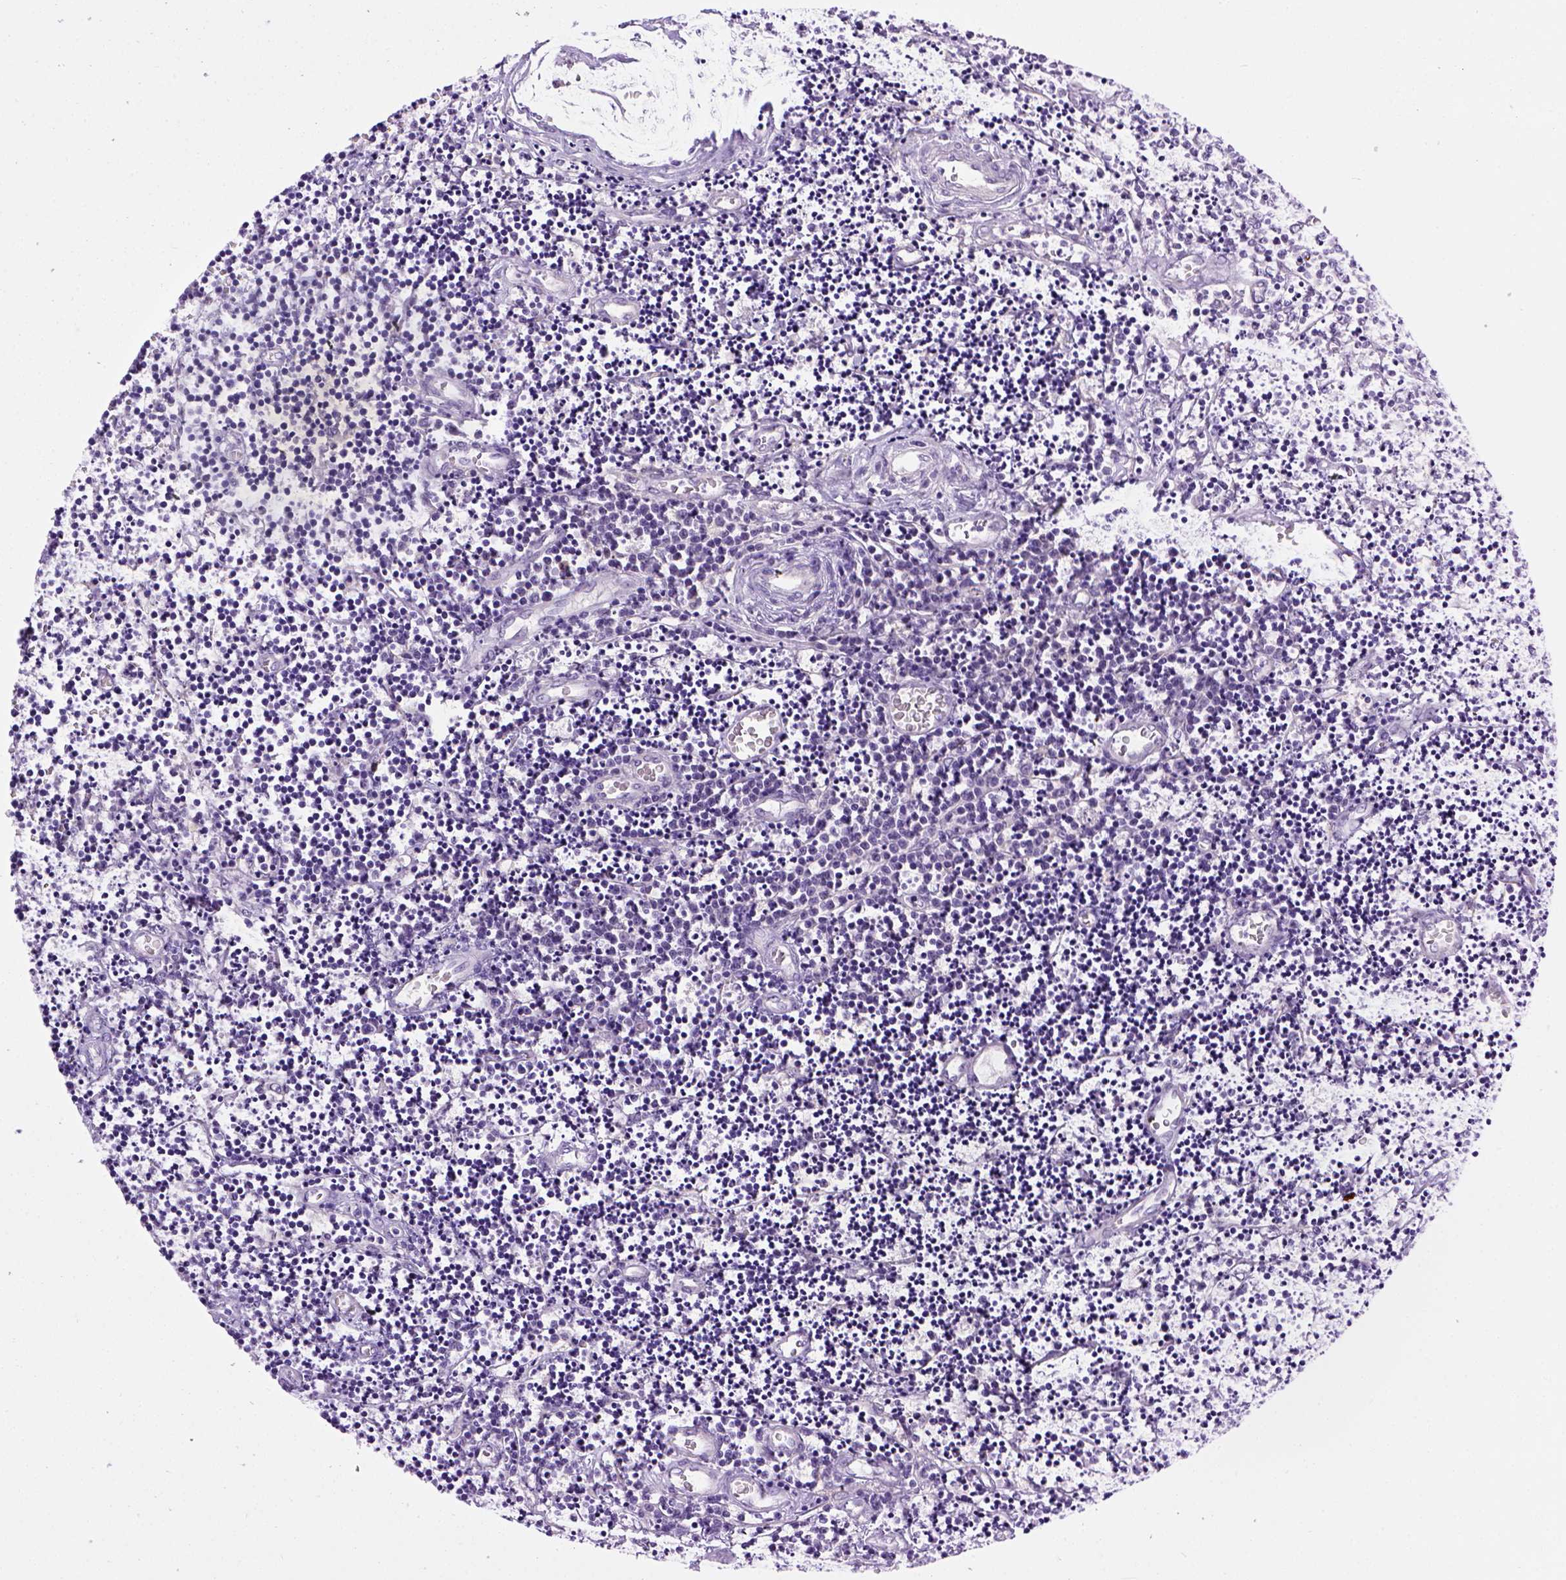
{"staining": {"intensity": "negative", "quantity": "none", "location": "none"}, "tissue": "lymphoma", "cell_type": "Tumor cells", "image_type": "cancer", "snomed": [{"axis": "morphology", "description": "Malignant lymphoma, non-Hodgkin's type, Low grade"}, {"axis": "topography", "description": "Brain"}], "caption": "DAB (3,3'-diaminobenzidine) immunohistochemical staining of low-grade malignant lymphoma, non-Hodgkin's type demonstrates no significant expression in tumor cells.", "gene": "CDH1", "patient": {"sex": "female", "age": 66}}